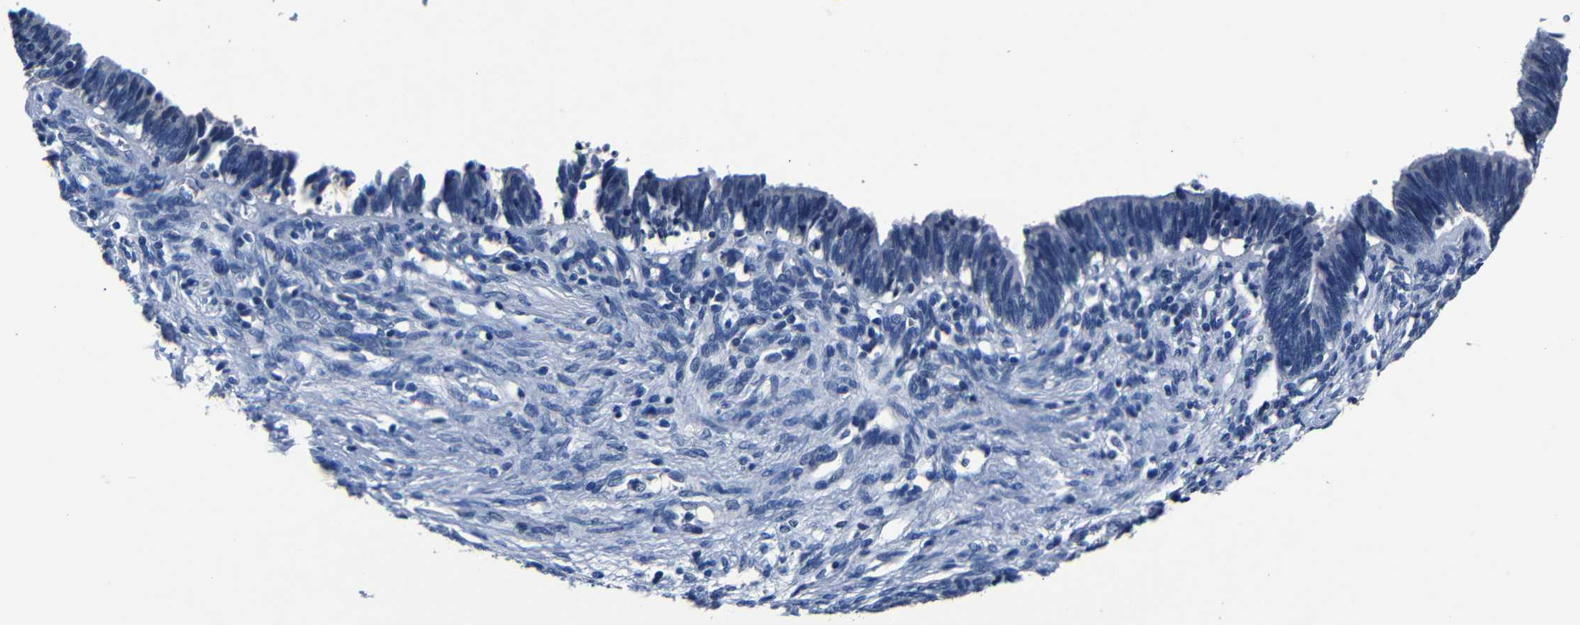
{"staining": {"intensity": "negative", "quantity": "none", "location": "none"}, "tissue": "cervical cancer", "cell_type": "Tumor cells", "image_type": "cancer", "snomed": [{"axis": "morphology", "description": "Adenocarcinoma, NOS"}, {"axis": "topography", "description": "Cervix"}], "caption": "Cervical cancer (adenocarcinoma) stained for a protein using immunohistochemistry (IHC) exhibits no staining tumor cells.", "gene": "NCMAP", "patient": {"sex": "female", "age": 44}}